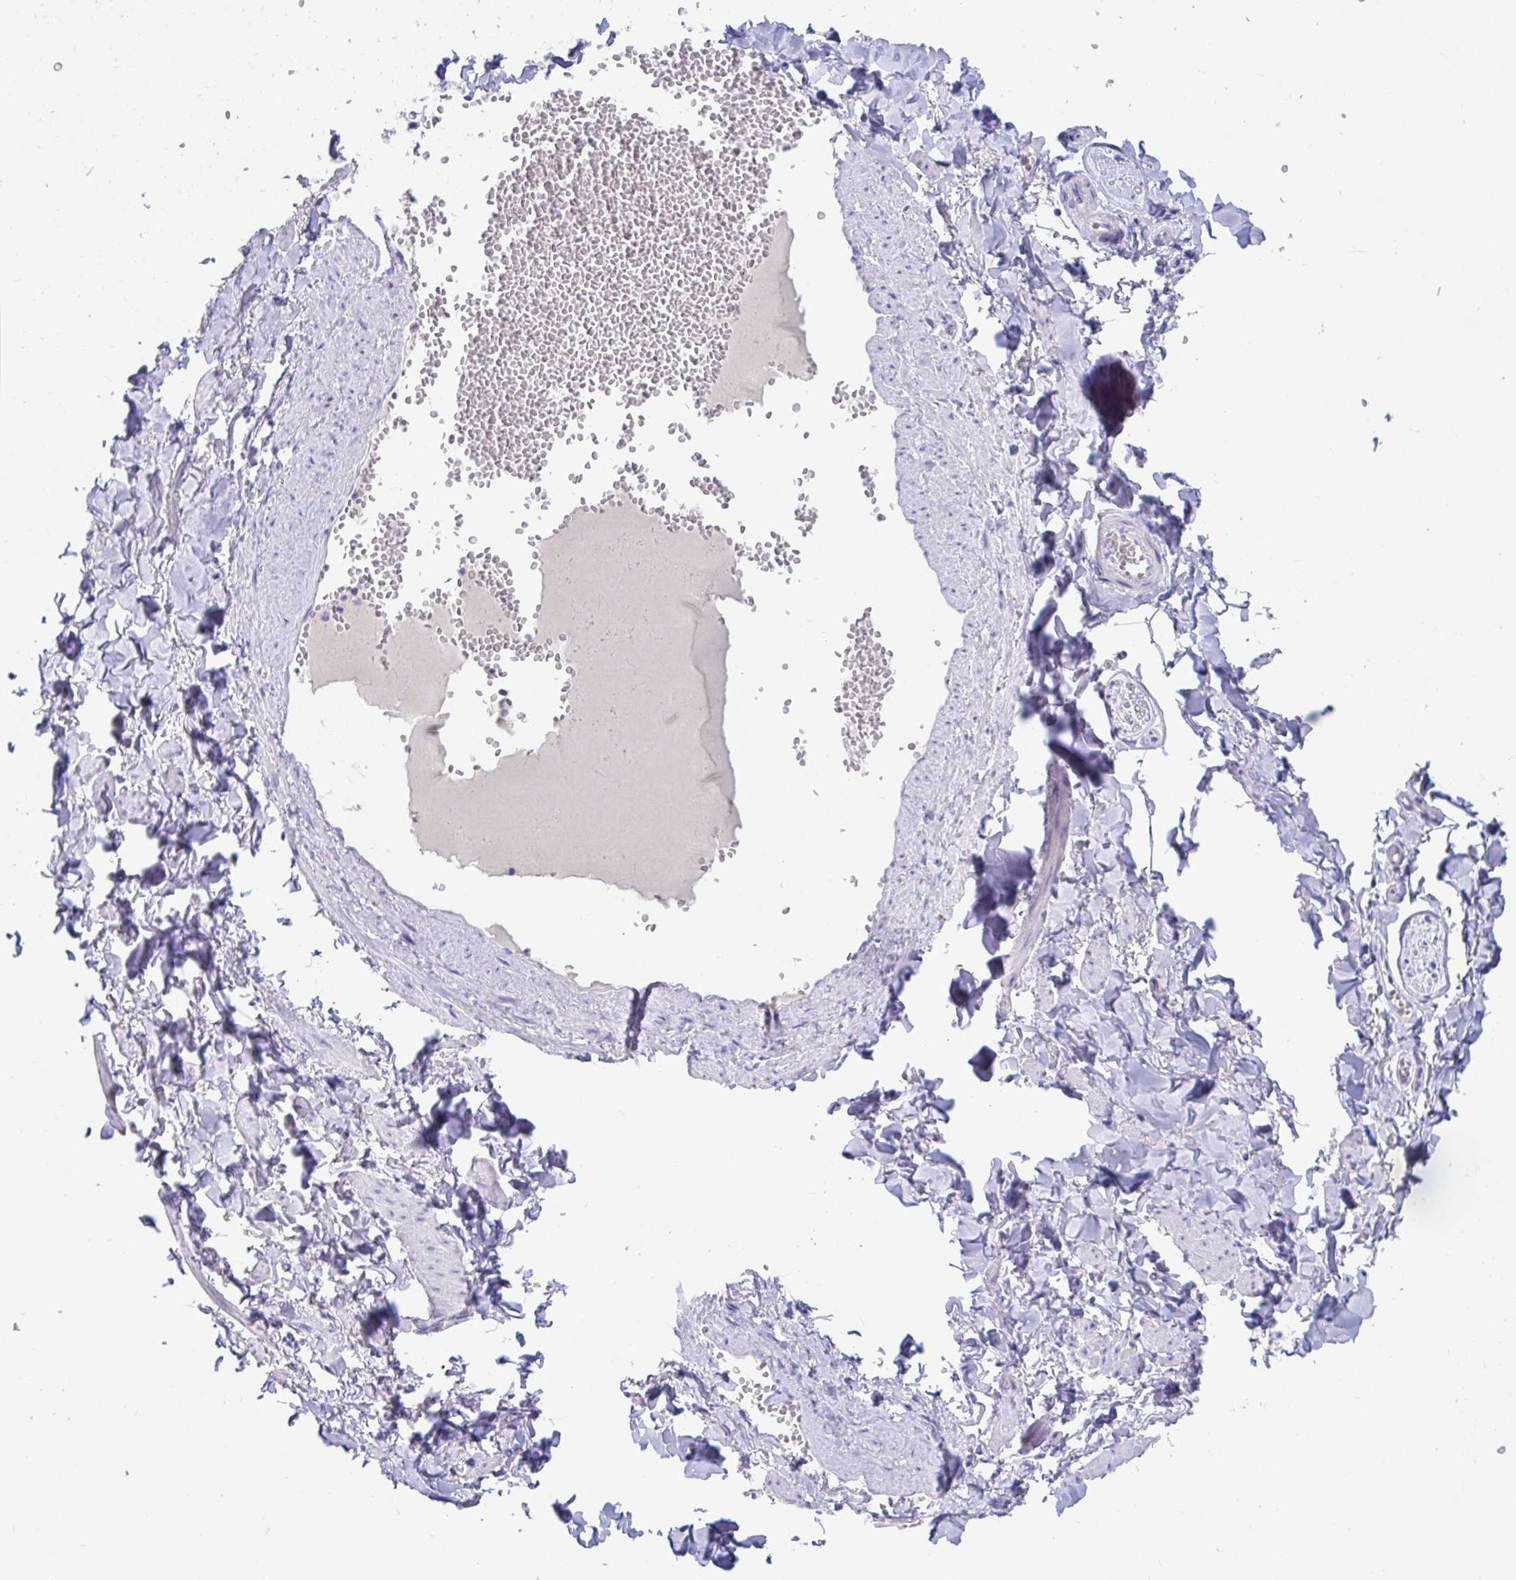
{"staining": {"intensity": "negative", "quantity": "none", "location": "none"}, "tissue": "soft tissue", "cell_type": "Fibroblasts", "image_type": "normal", "snomed": [{"axis": "morphology", "description": "Normal tissue, NOS"}, {"axis": "topography", "description": "Vulva"}, {"axis": "topography", "description": "Peripheral nerve tissue"}], "caption": "IHC histopathology image of benign soft tissue stained for a protein (brown), which reveals no expression in fibroblasts. (Stains: DAB (3,3'-diaminobenzidine) IHC with hematoxylin counter stain, Microscopy: brightfield microscopy at high magnification).", "gene": "PLA2G1B", "patient": {"sex": "female", "age": 66}}